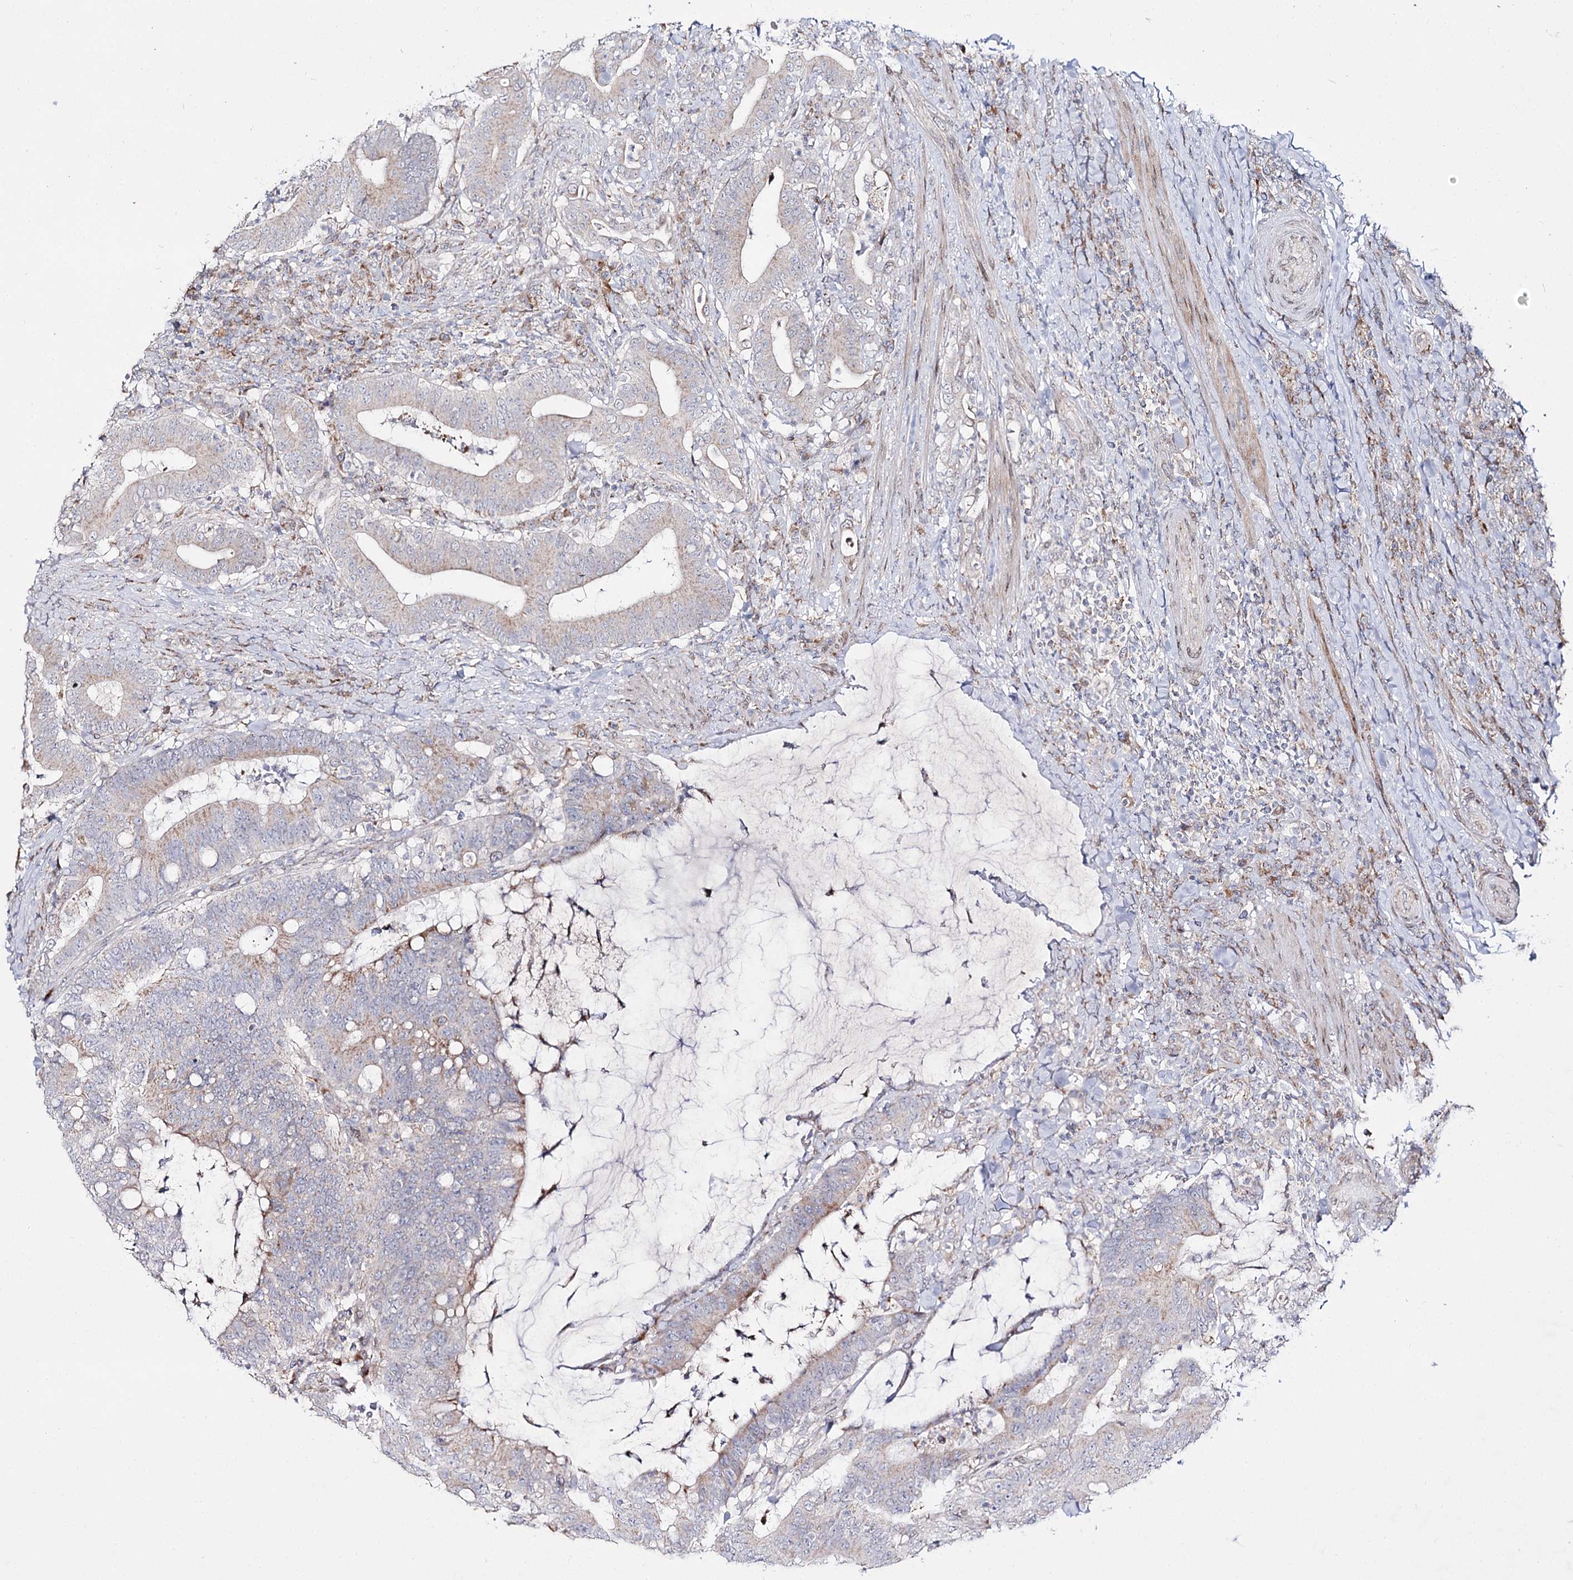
{"staining": {"intensity": "weak", "quantity": "<25%", "location": "cytoplasmic/membranous"}, "tissue": "colorectal cancer", "cell_type": "Tumor cells", "image_type": "cancer", "snomed": [{"axis": "morphology", "description": "Adenocarcinoma, NOS"}, {"axis": "topography", "description": "Colon"}], "caption": "IHC of human adenocarcinoma (colorectal) shows no staining in tumor cells.", "gene": "C11orf80", "patient": {"sex": "female", "age": 66}}